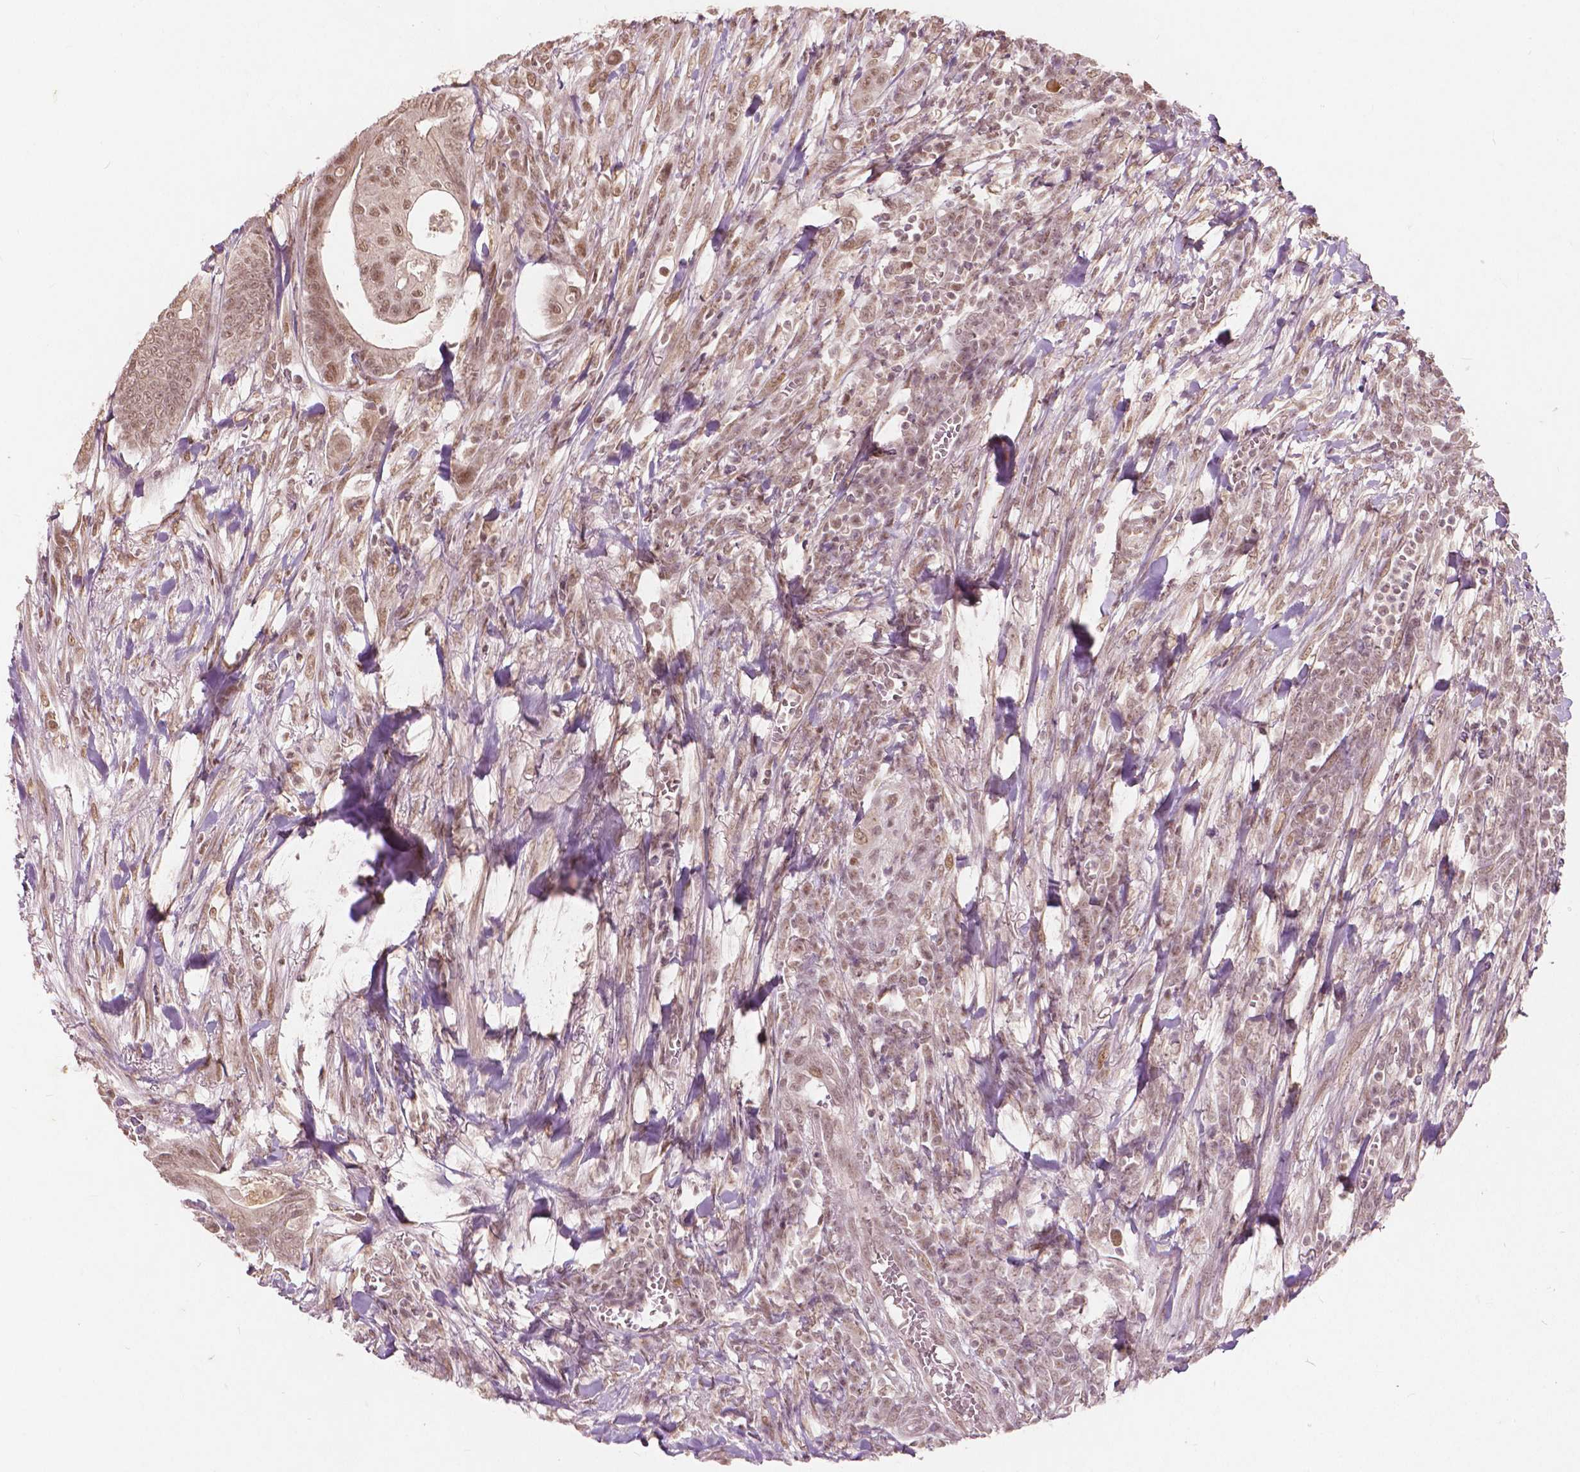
{"staining": {"intensity": "moderate", "quantity": ">75%", "location": "nuclear"}, "tissue": "colorectal cancer", "cell_type": "Tumor cells", "image_type": "cancer", "snomed": [{"axis": "morphology", "description": "Adenocarcinoma, NOS"}, {"axis": "topography", "description": "Colon"}], "caption": "There is medium levels of moderate nuclear staining in tumor cells of colorectal cancer, as demonstrated by immunohistochemical staining (brown color).", "gene": "HOXA10", "patient": {"sex": "male", "age": 65}}